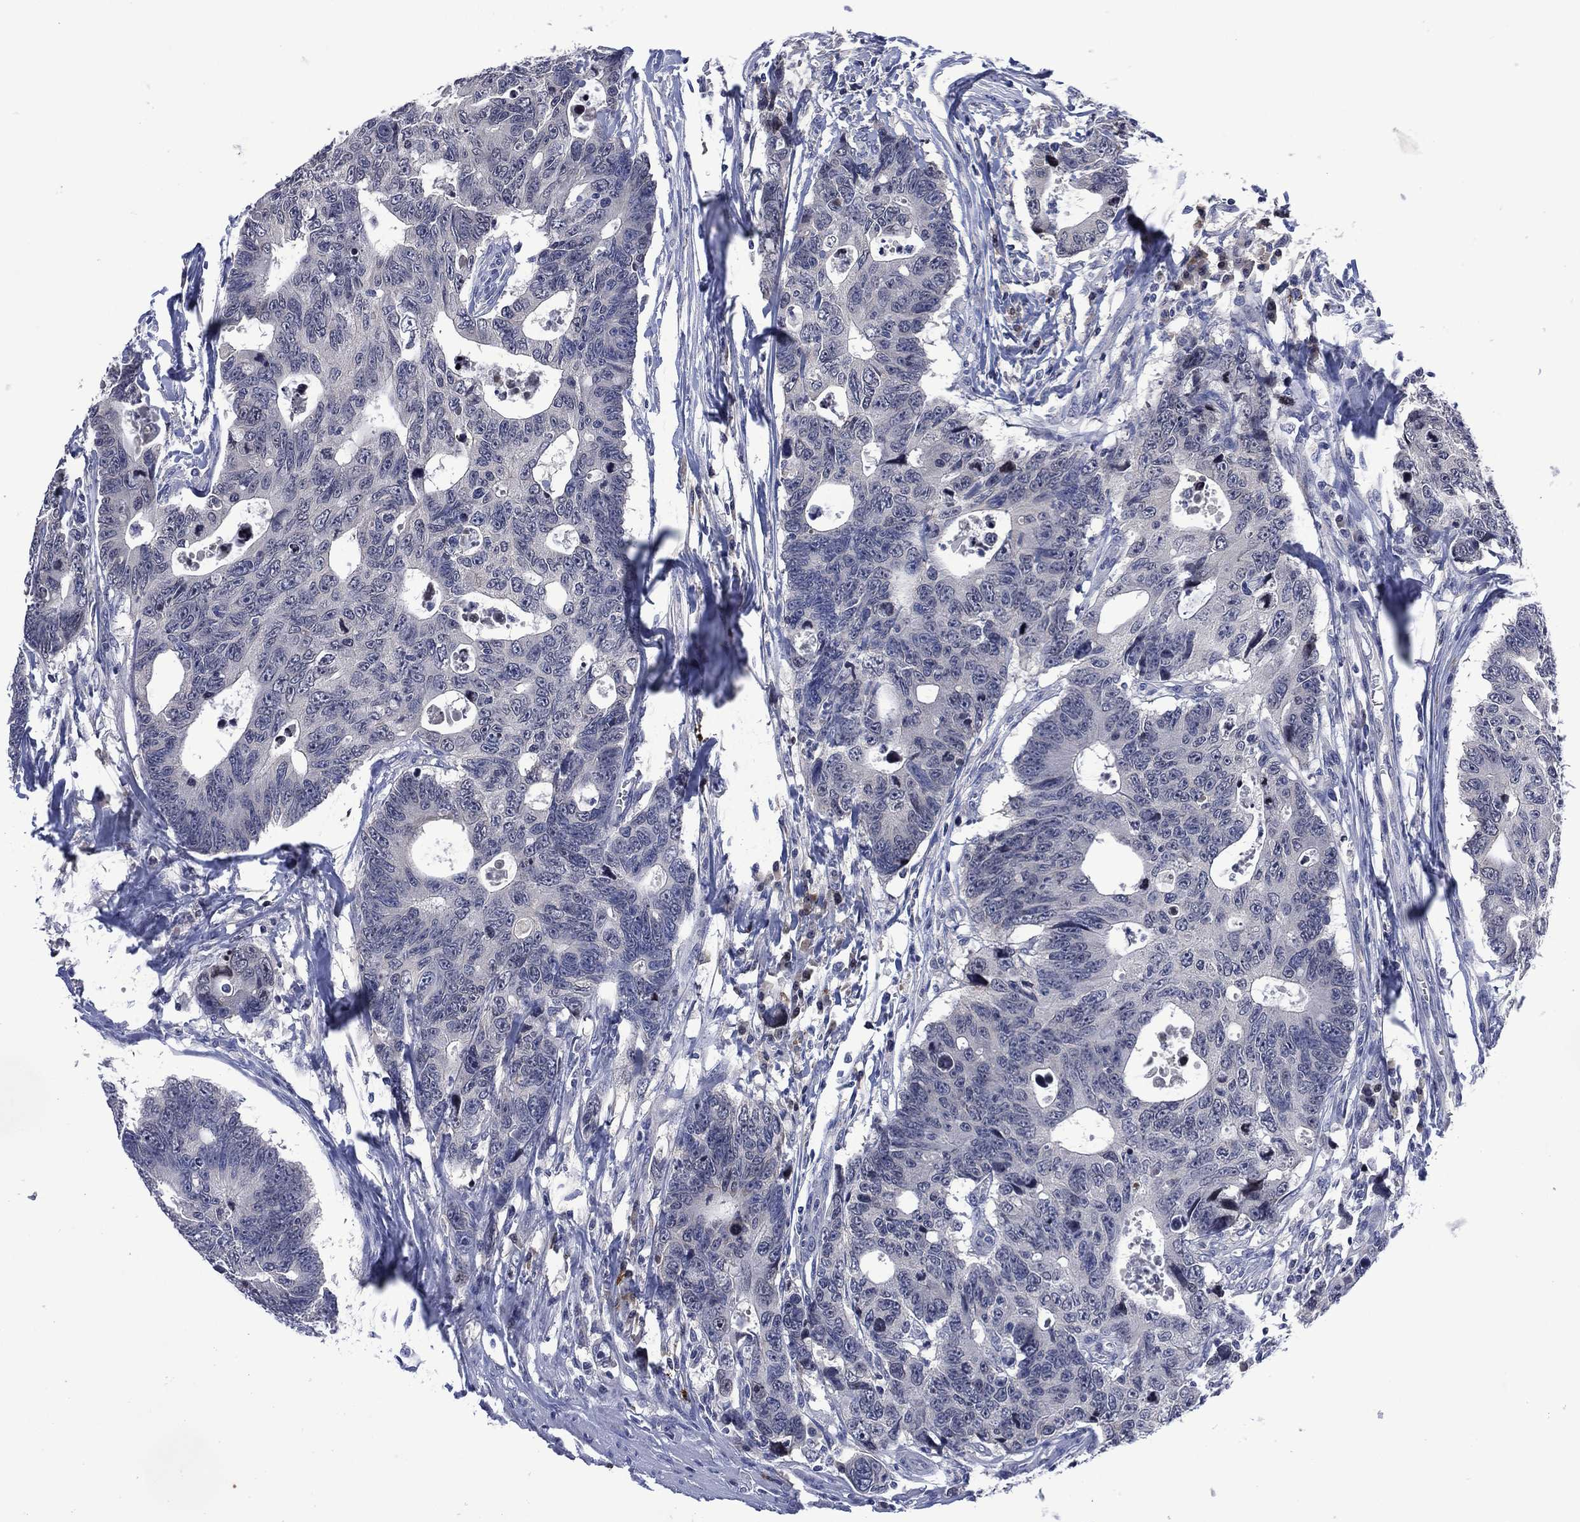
{"staining": {"intensity": "negative", "quantity": "none", "location": "none"}, "tissue": "colorectal cancer", "cell_type": "Tumor cells", "image_type": "cancer", "snomed": [{"axis": "morphology", "description": "Adenocarcinoma, NOS"}, {"axis": "topography", "description": "Colon"}], "caption": "Tumor cells are negative for brown protein staining in colorectal cancer (adenocarcinoma).", "gene": "USP26", "patient": {"sex": "female", "age": 77}}